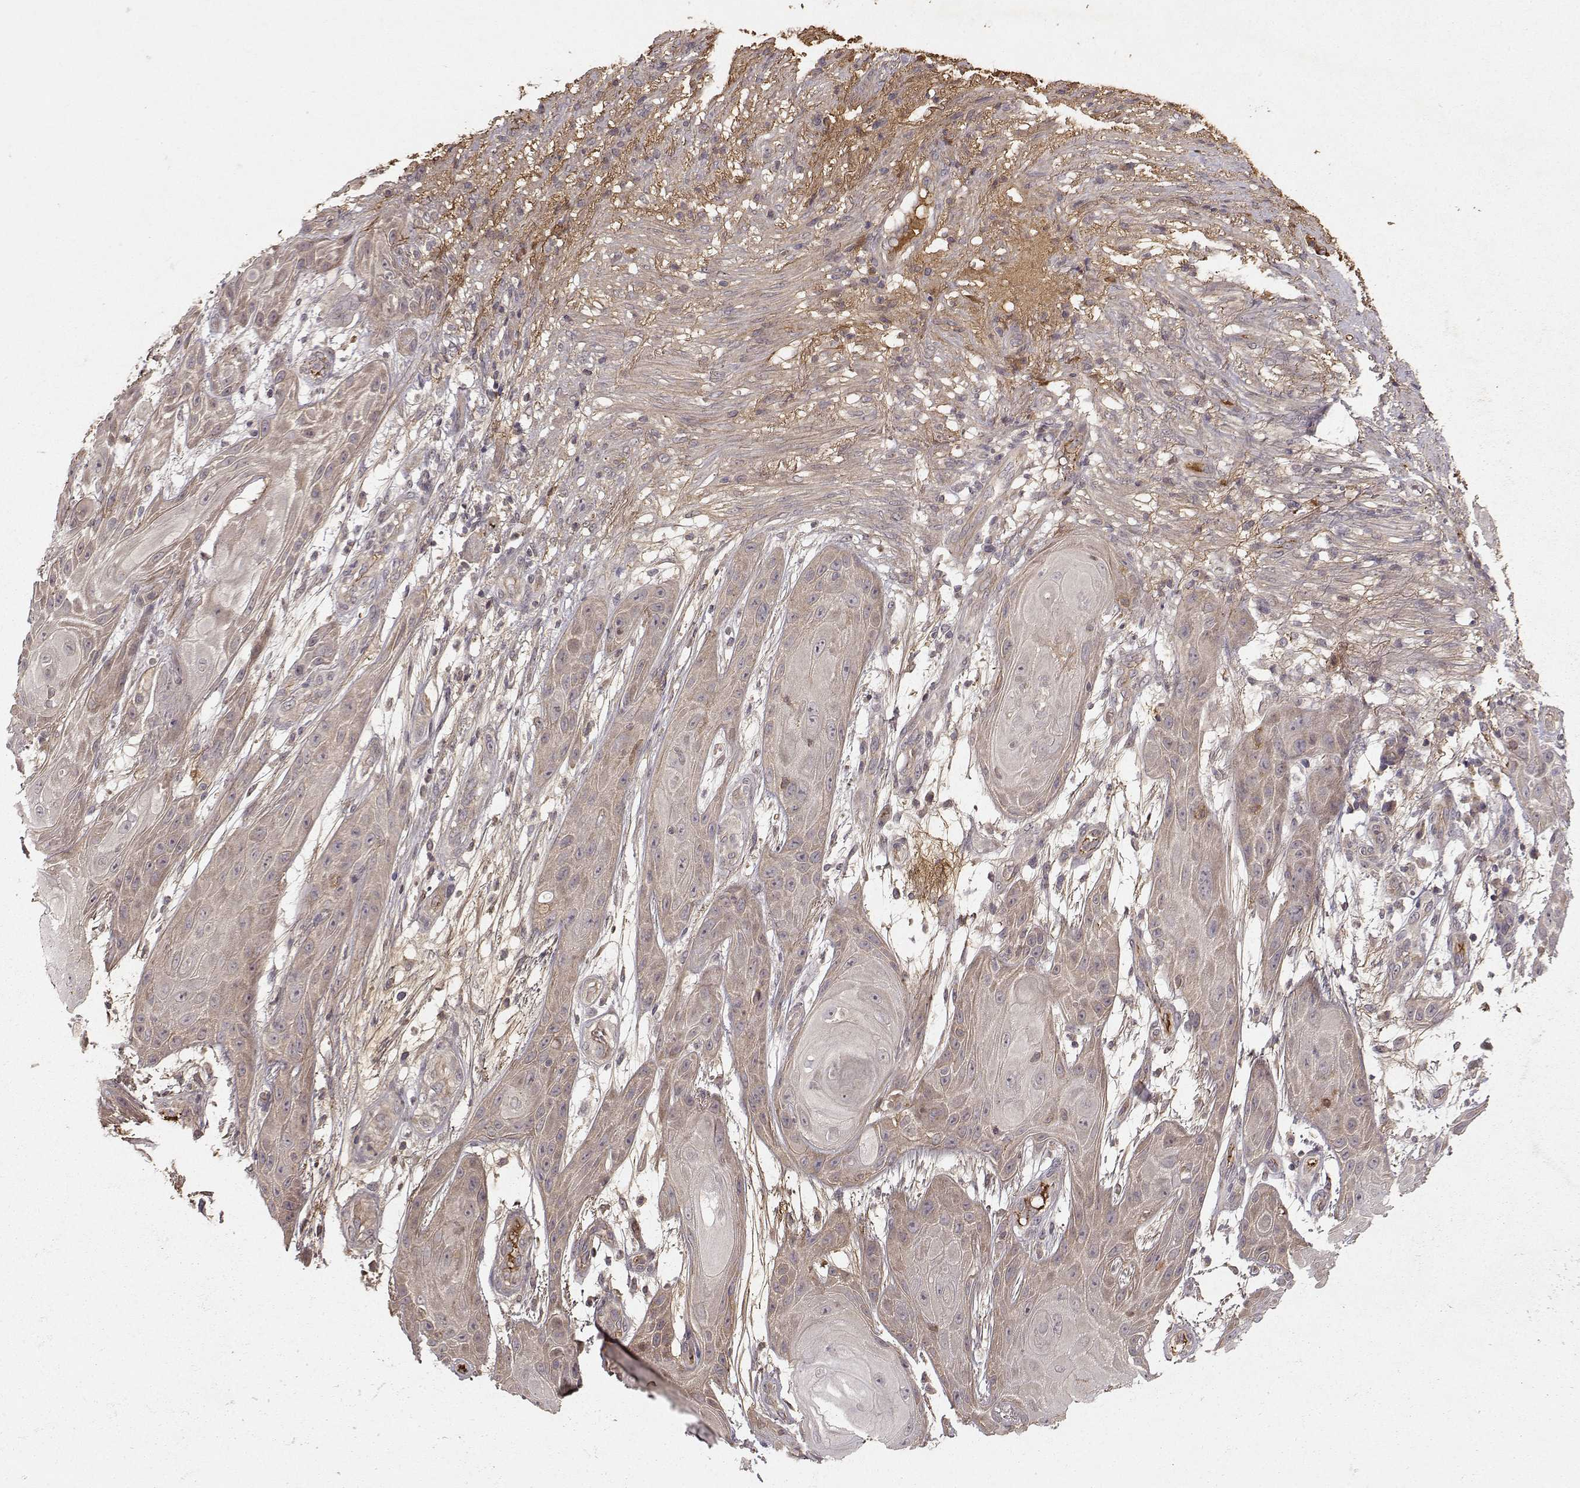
{"staining": {"intensity": "weak", "quantity": "25%-75%", "location": "cytoplasmic/membranous"}, "tissue": "skin cancer", "cell_type": "Tumor cells", "image_type": "cancer", "snomed": [{"axis": "morphology", "description": "Squamous cell carcinoma, NOS"}, {"axis": "topography", "description": "Skin"}], "caption": "A low amount of weak cytoplasmic/membranous staining is appreciated in about 25%-75% of tumor cells in skin cancer tissue.", "gene": "WNT6", "patient": {"sex": "male", "age": 62}}